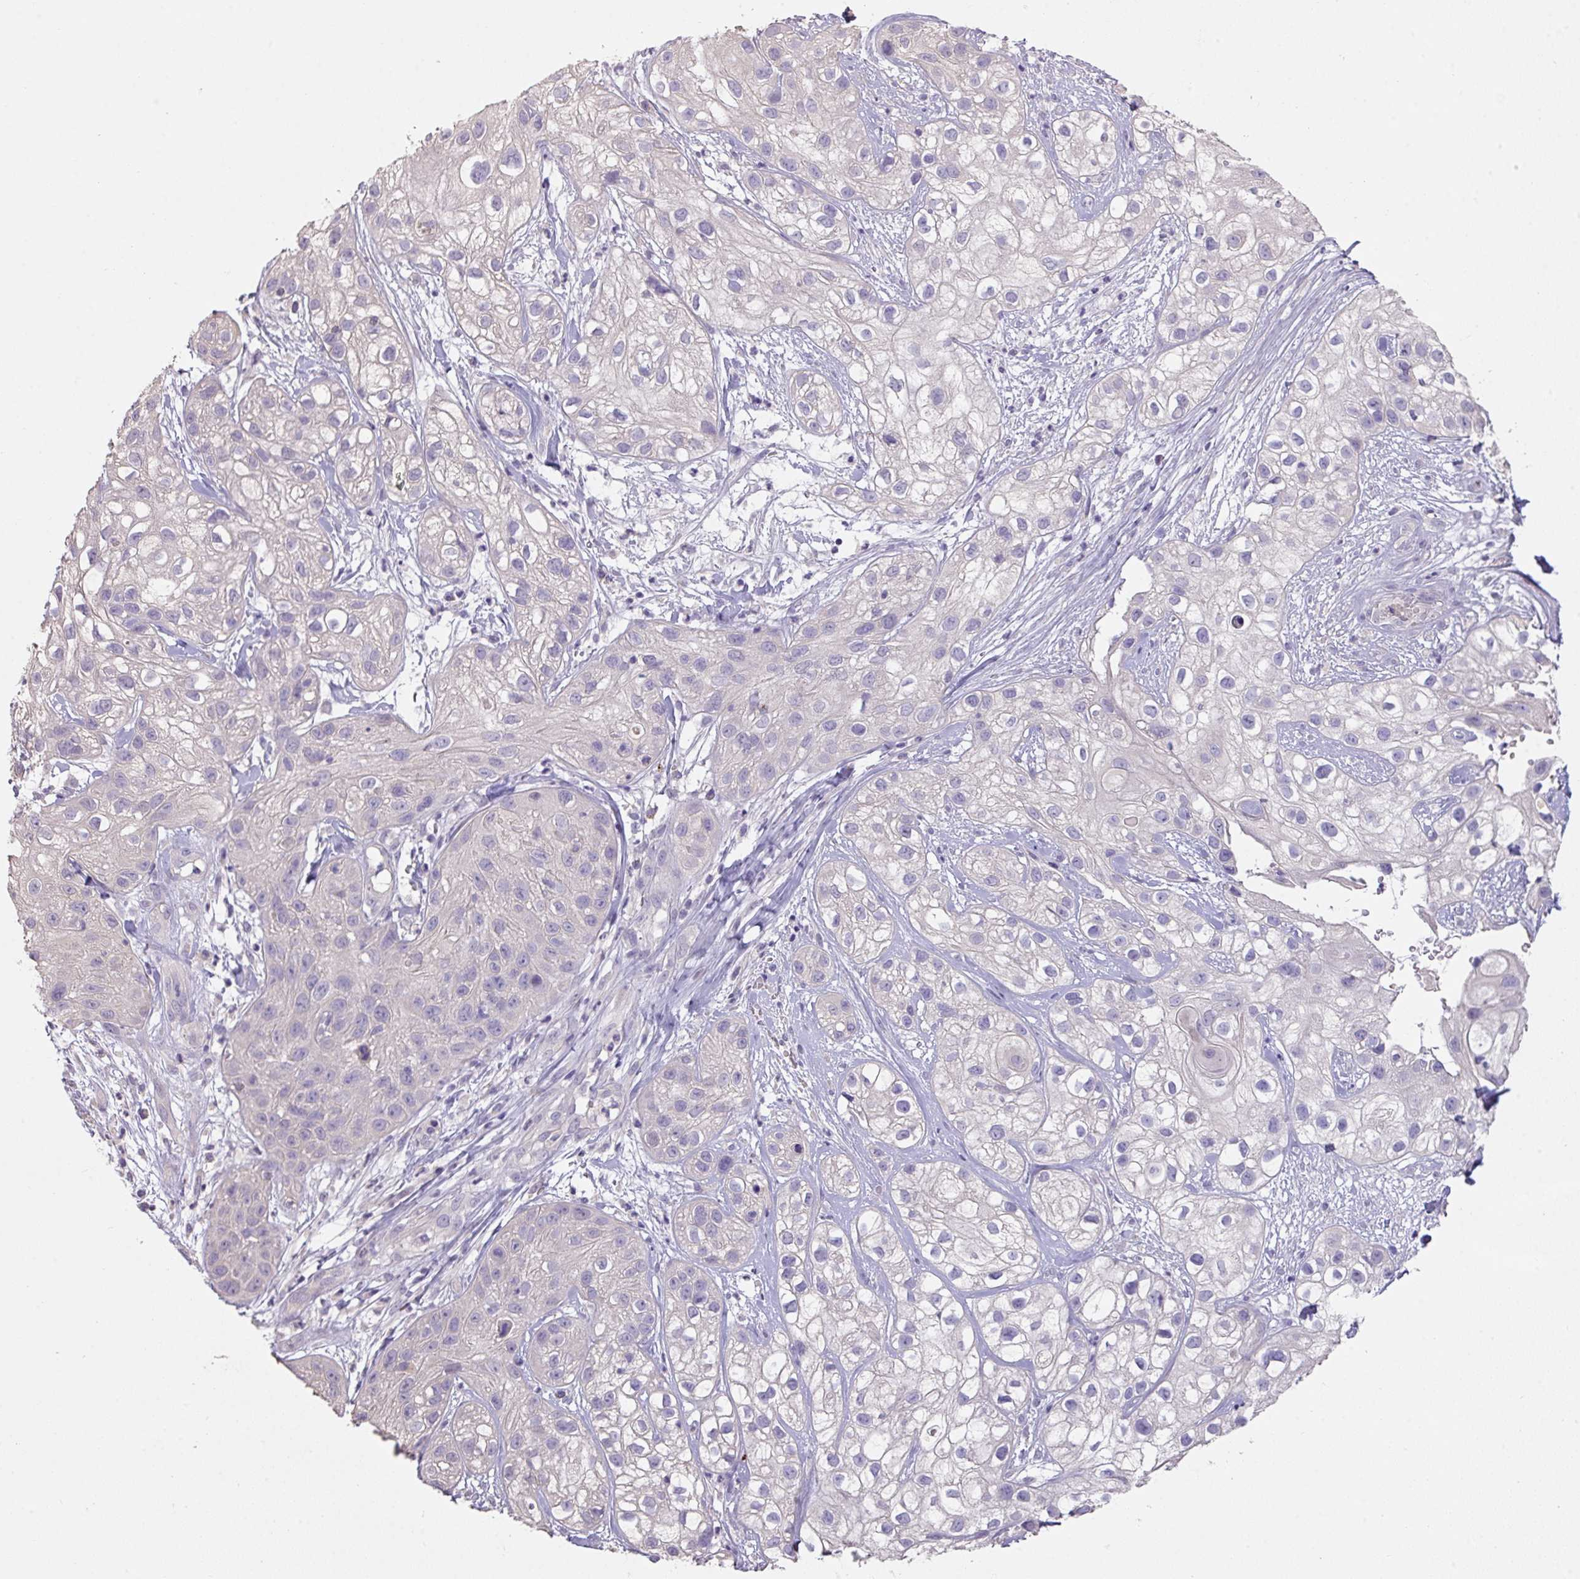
{"staining": {"intensity": "negative", "quantity": "none", "location": "none"}, "tissue": "skin cancer", "cell_type": "Tumor cells", "image_type": "cancer", "snomed": [{"axis": "morphology", "description": "Squamous cell carcinoma, NOS"}, {"axis": "topography", "description": "Skin"}], "caption": "Immunohistochemistry (IHC) of human squamous cell carcinoma (skin) exhibits no expression in tumor cells.", "gene": "PRADC1", "patient": {"sex": "male", "age": 82}}